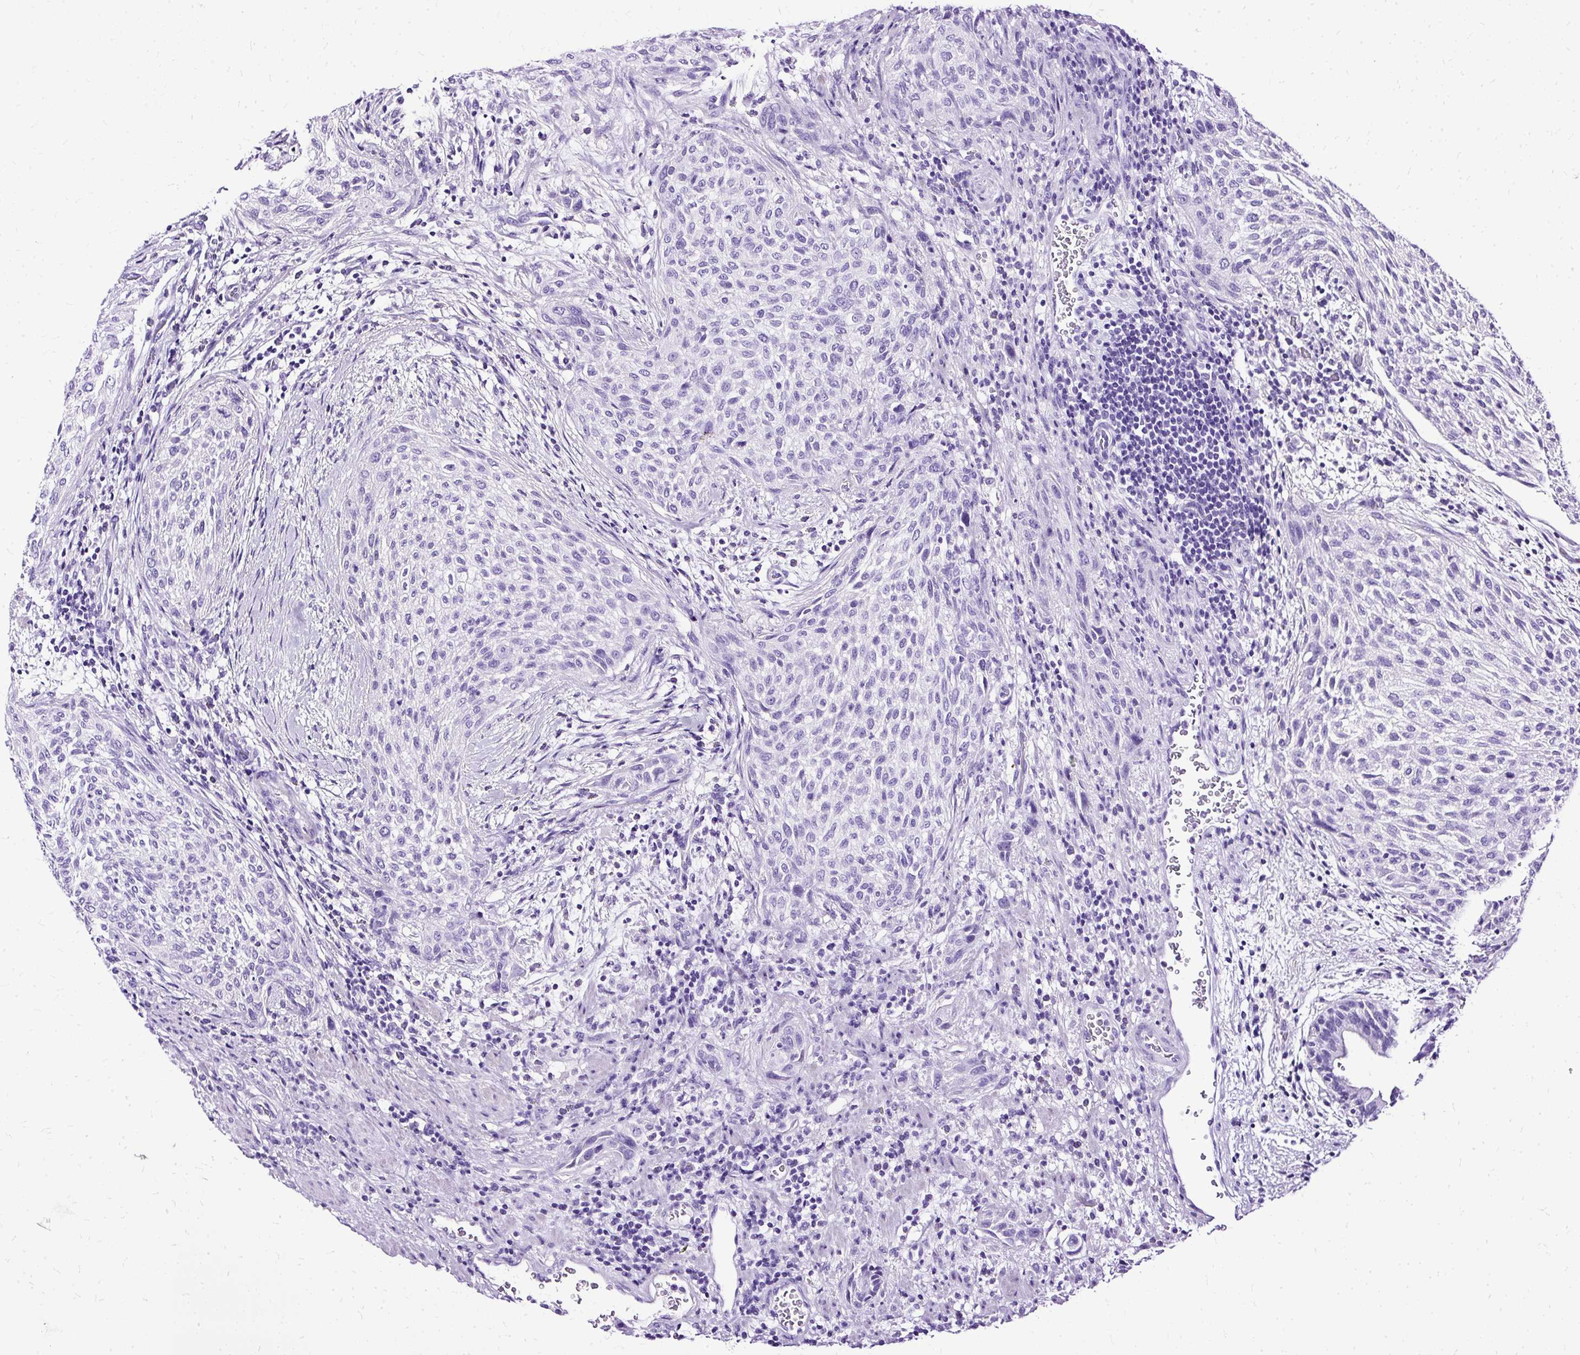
{"staining": {"intensity": "negative", "quantity": "none", "location": "none"}, "tissue": "urothelial cancer", "cell_type": "Tumor cells", "image_type": "cancer", "snomed": [{"axis": "morphology", "description": "Urothelial carcinoma, High grade"}, {"axis": "topography", "description": "Urinary bladder"}], "caption": "DAB immunohistochemical staining of urothelial cancer demonstrates no significant expression in tumor cells.", "gene": "SLC8A2", "patient": {"sex": "male", "age": 35}}